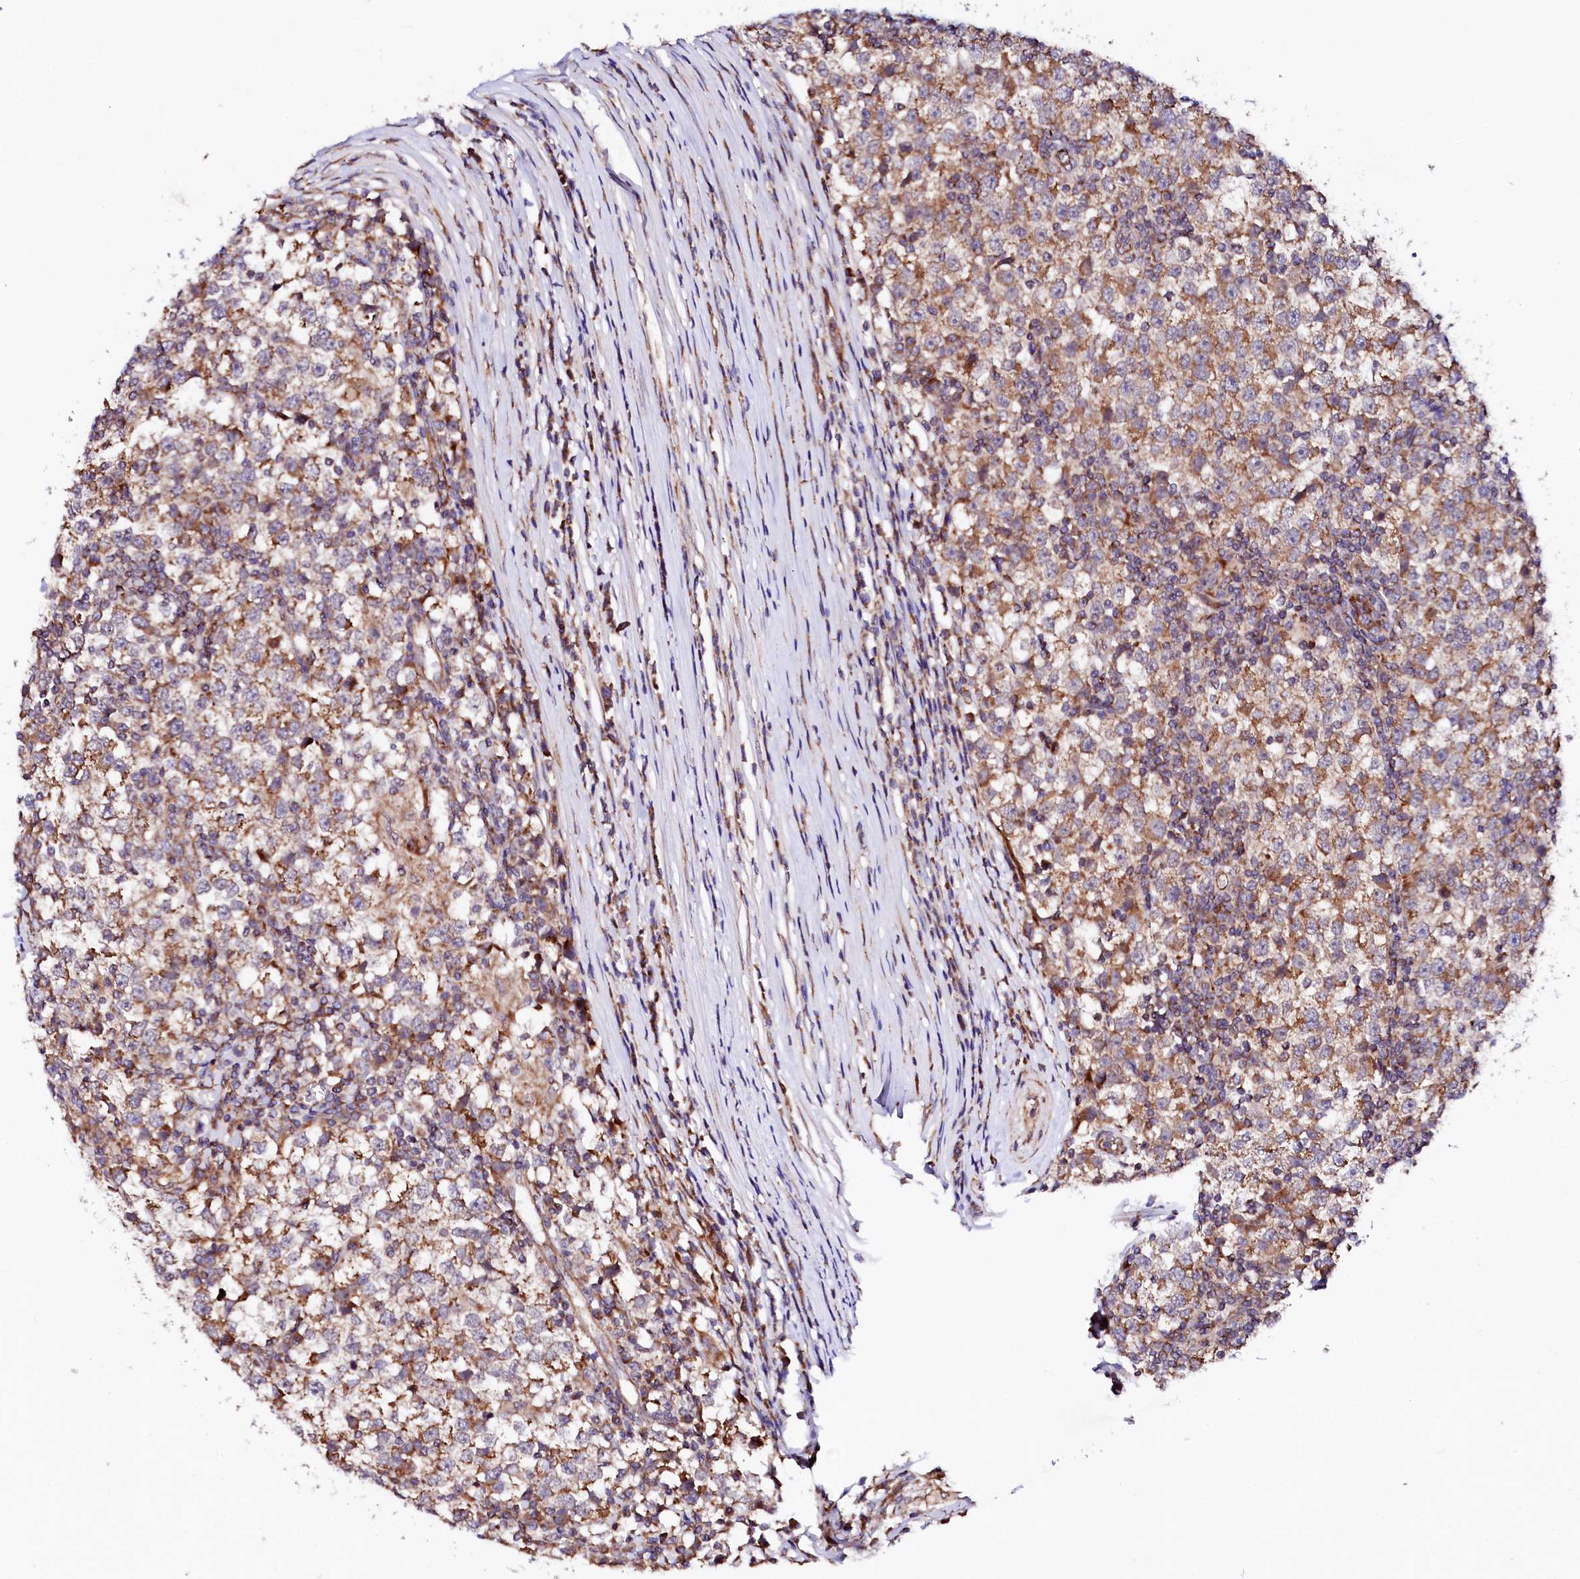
{"staining": {"intensity": "moderate", "quantity": ">75%", "location": "cytoplasmic/membranous"}, "tissue": "testis cancer", "cell_type": "Tumor cells", "image_type": "cancer", "snomed": [{"axis": "morphology", "description": "Seminoma, NOS"}, {"axis": "topography", "description": "Testis"}], "caption": "Immunohistochemical staining of human testis cancer reveals medium levels of moderate cytoplasmic/membranous protein staining in about >75% of tumor cells.", "gene": "UBE3C", "patient": {"sex": "male", "age": 65}}